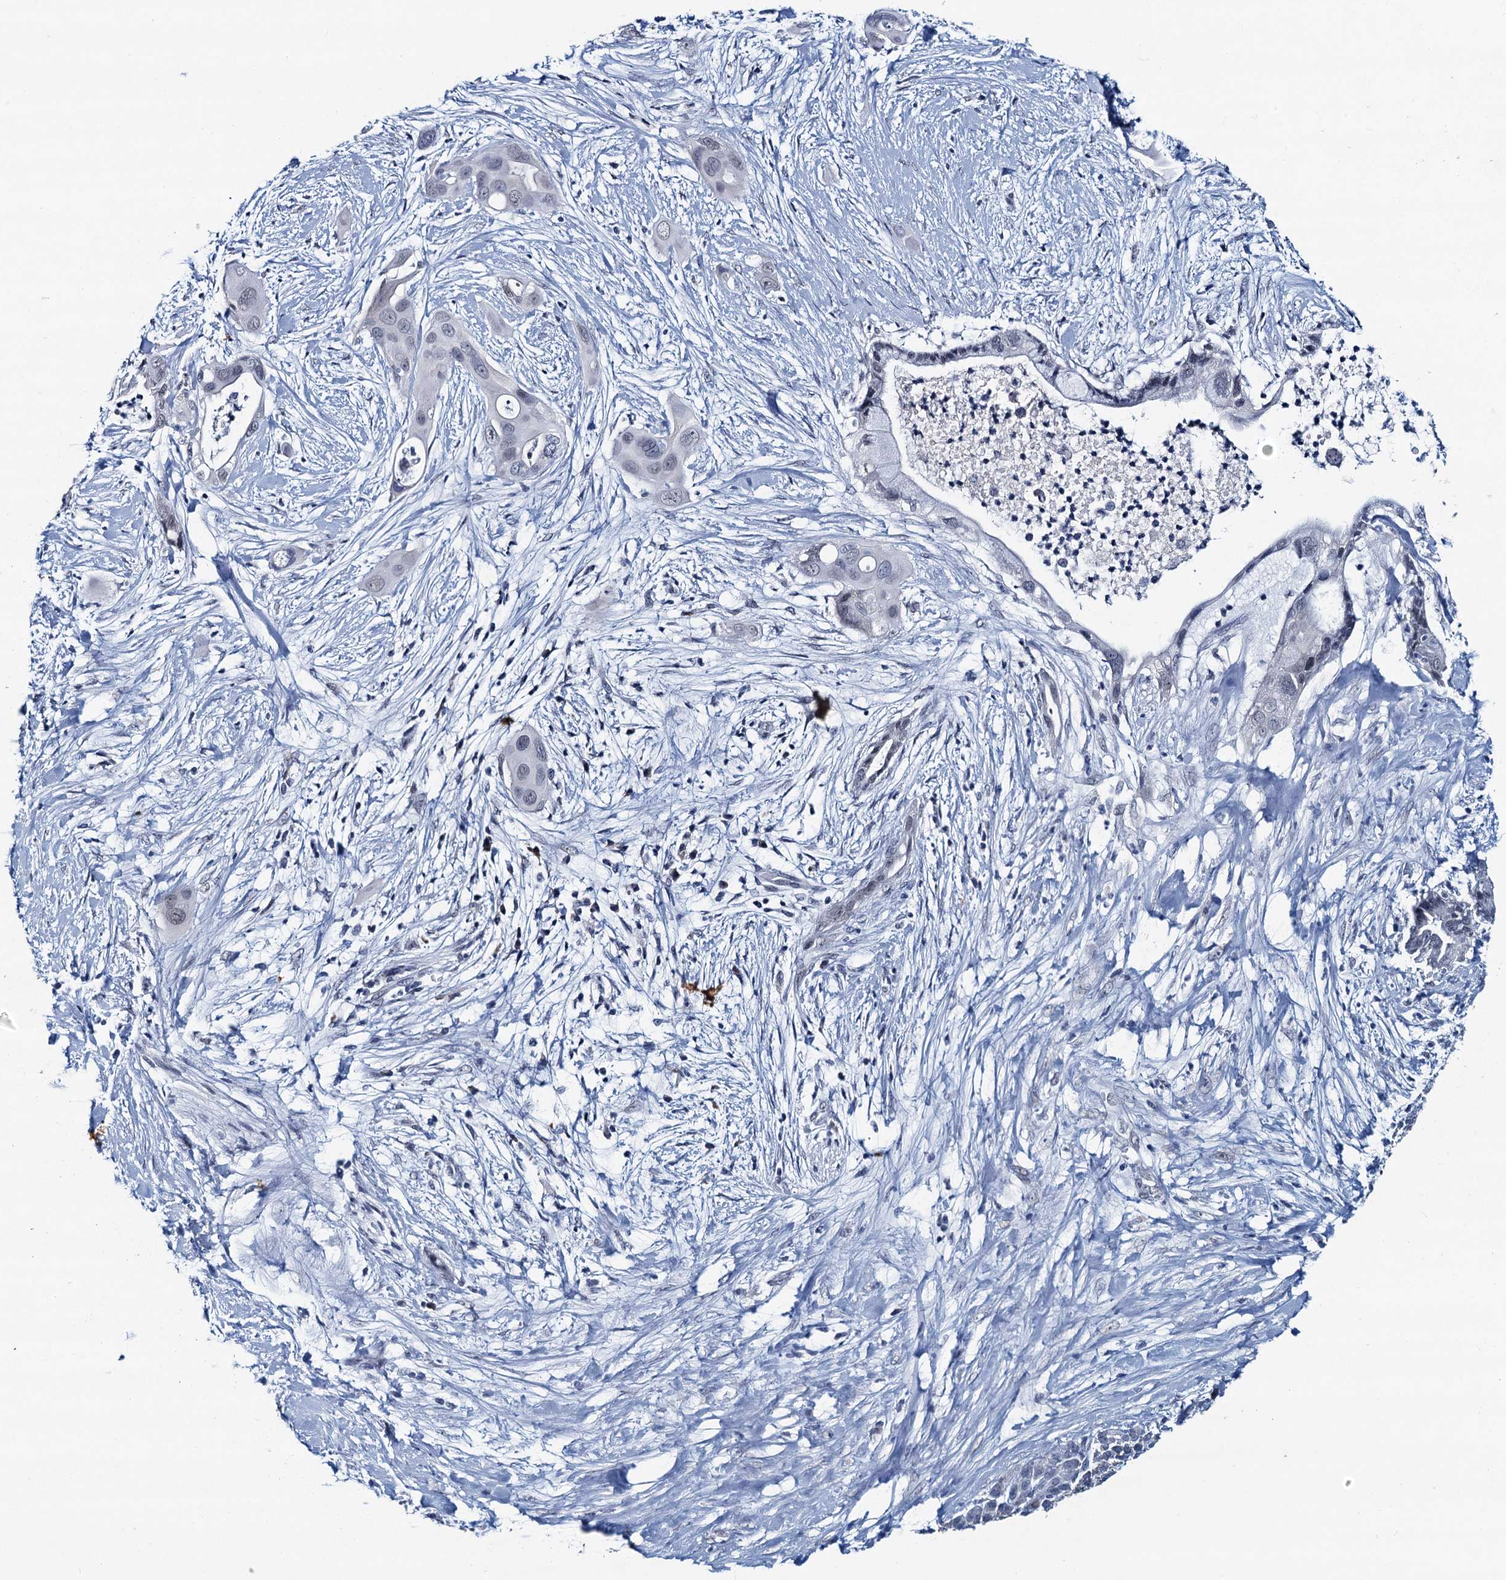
{"staining": {"intensity": "negative", "quantity": "none", "location": "none"}, "tissue": "pancreatic cancer", "cell_type": "Tumor cells", "image_type": "cancer", "snomed": [{"axis": "morphology", "description": "Adenocarcinoma, NOS"}, {"axis": "topography", "description": "Pancreas"}], "caption": "Pancreatic cancer (adenocarcinoma) was stained to show a protein in brown. There is no significant positivity in tumor cells.", "gene": "HAPSTR1", "patient": {"sex": "male", "age": 59}}